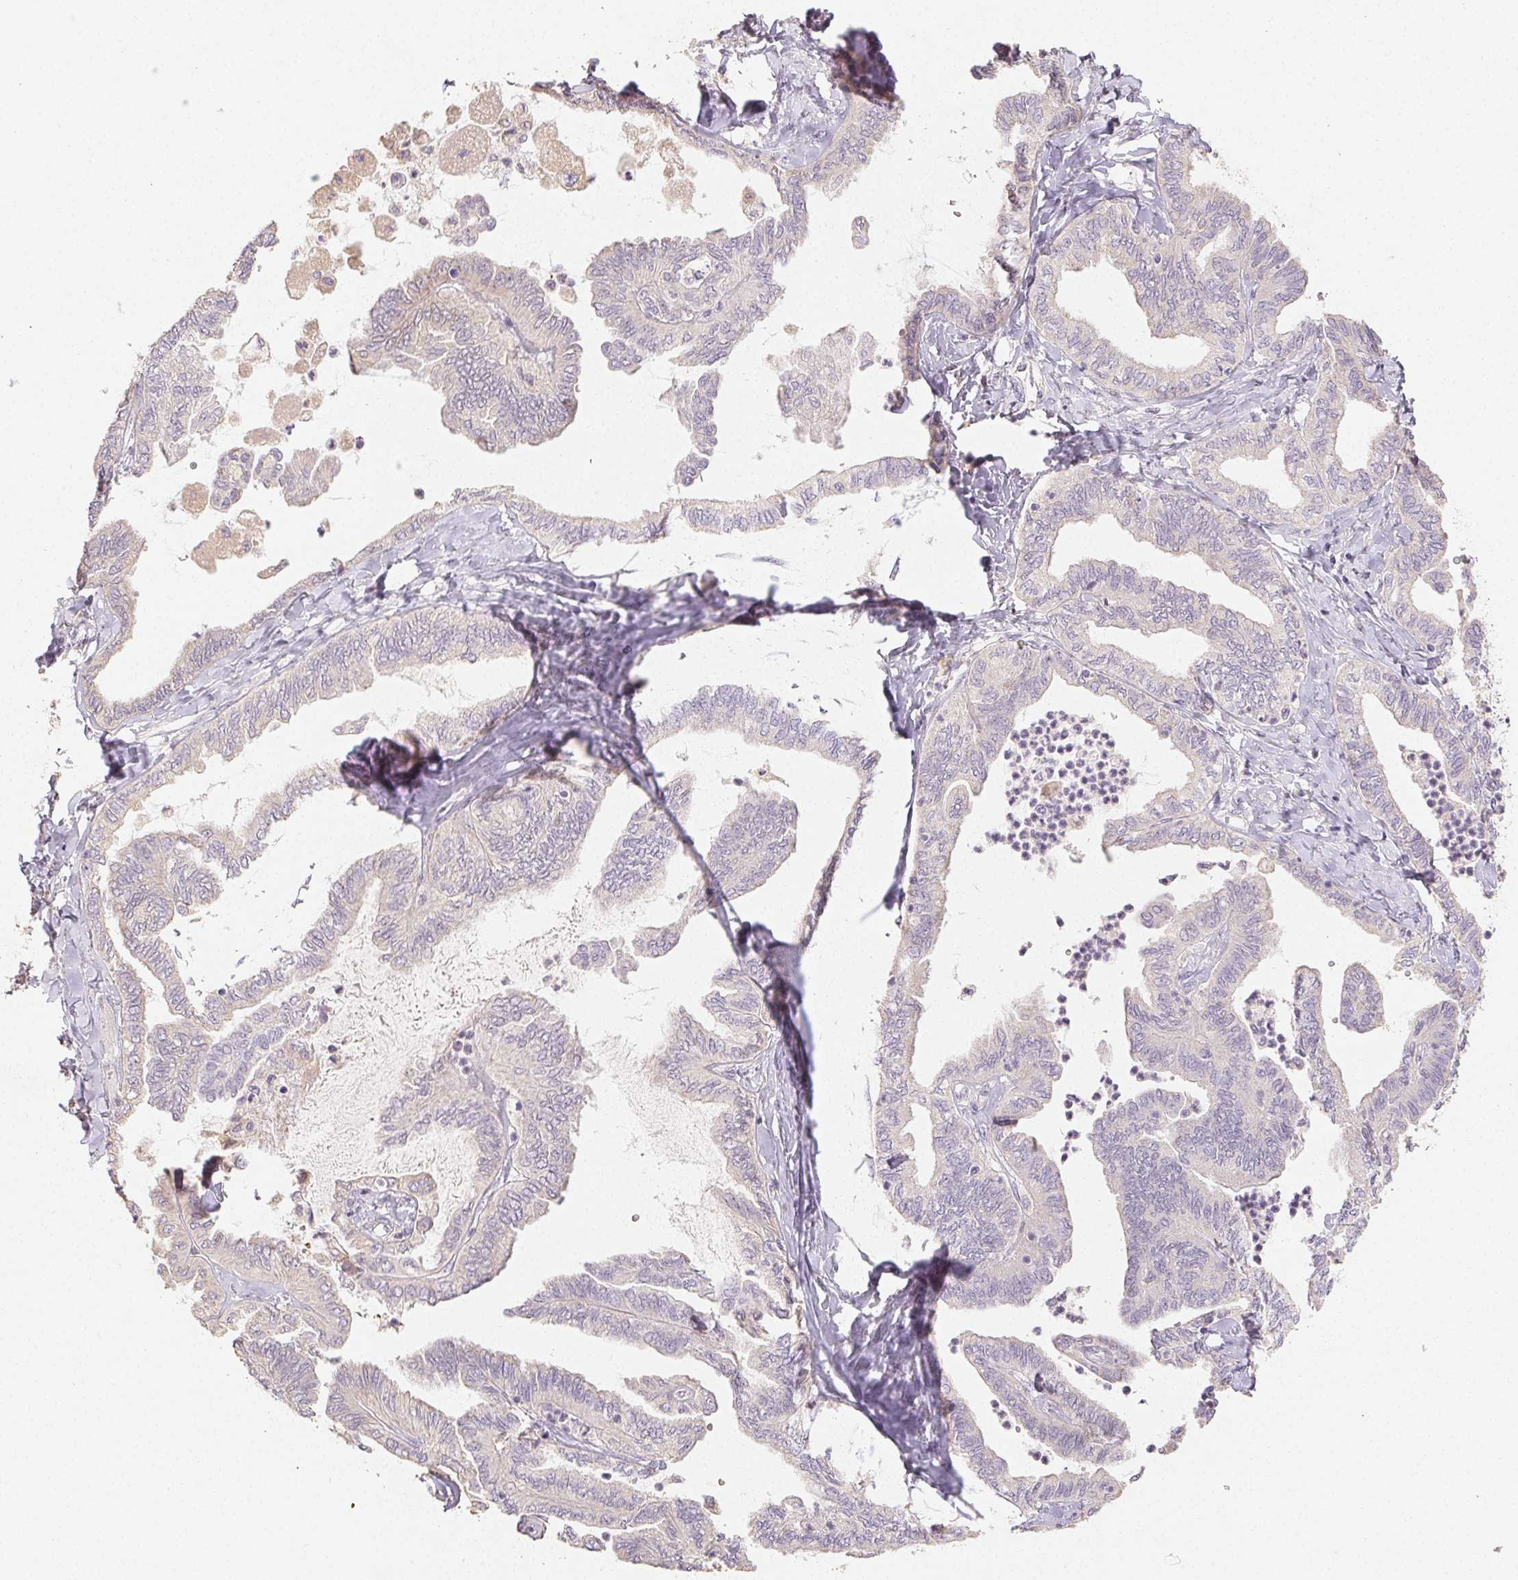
{"staining": {"intensity": "negative", "quantity": "none", "location": "none"}, "tissue": "ovarian cancer", "cell_type": "Tumor cells", "image_type": "cancer", "snomed": [{"axis": "morphology", "description": "Carcinoma, endometroid"}, {"axis": "topography", "description": "Ovary"}], "caption": "Immunohistochemistry (IHC) of human ovarian endometroid carcinoma reveals no positivity in tumor cells.", "gene": "ACVR1B", "patient": {"sex": "female", "age": 70}}